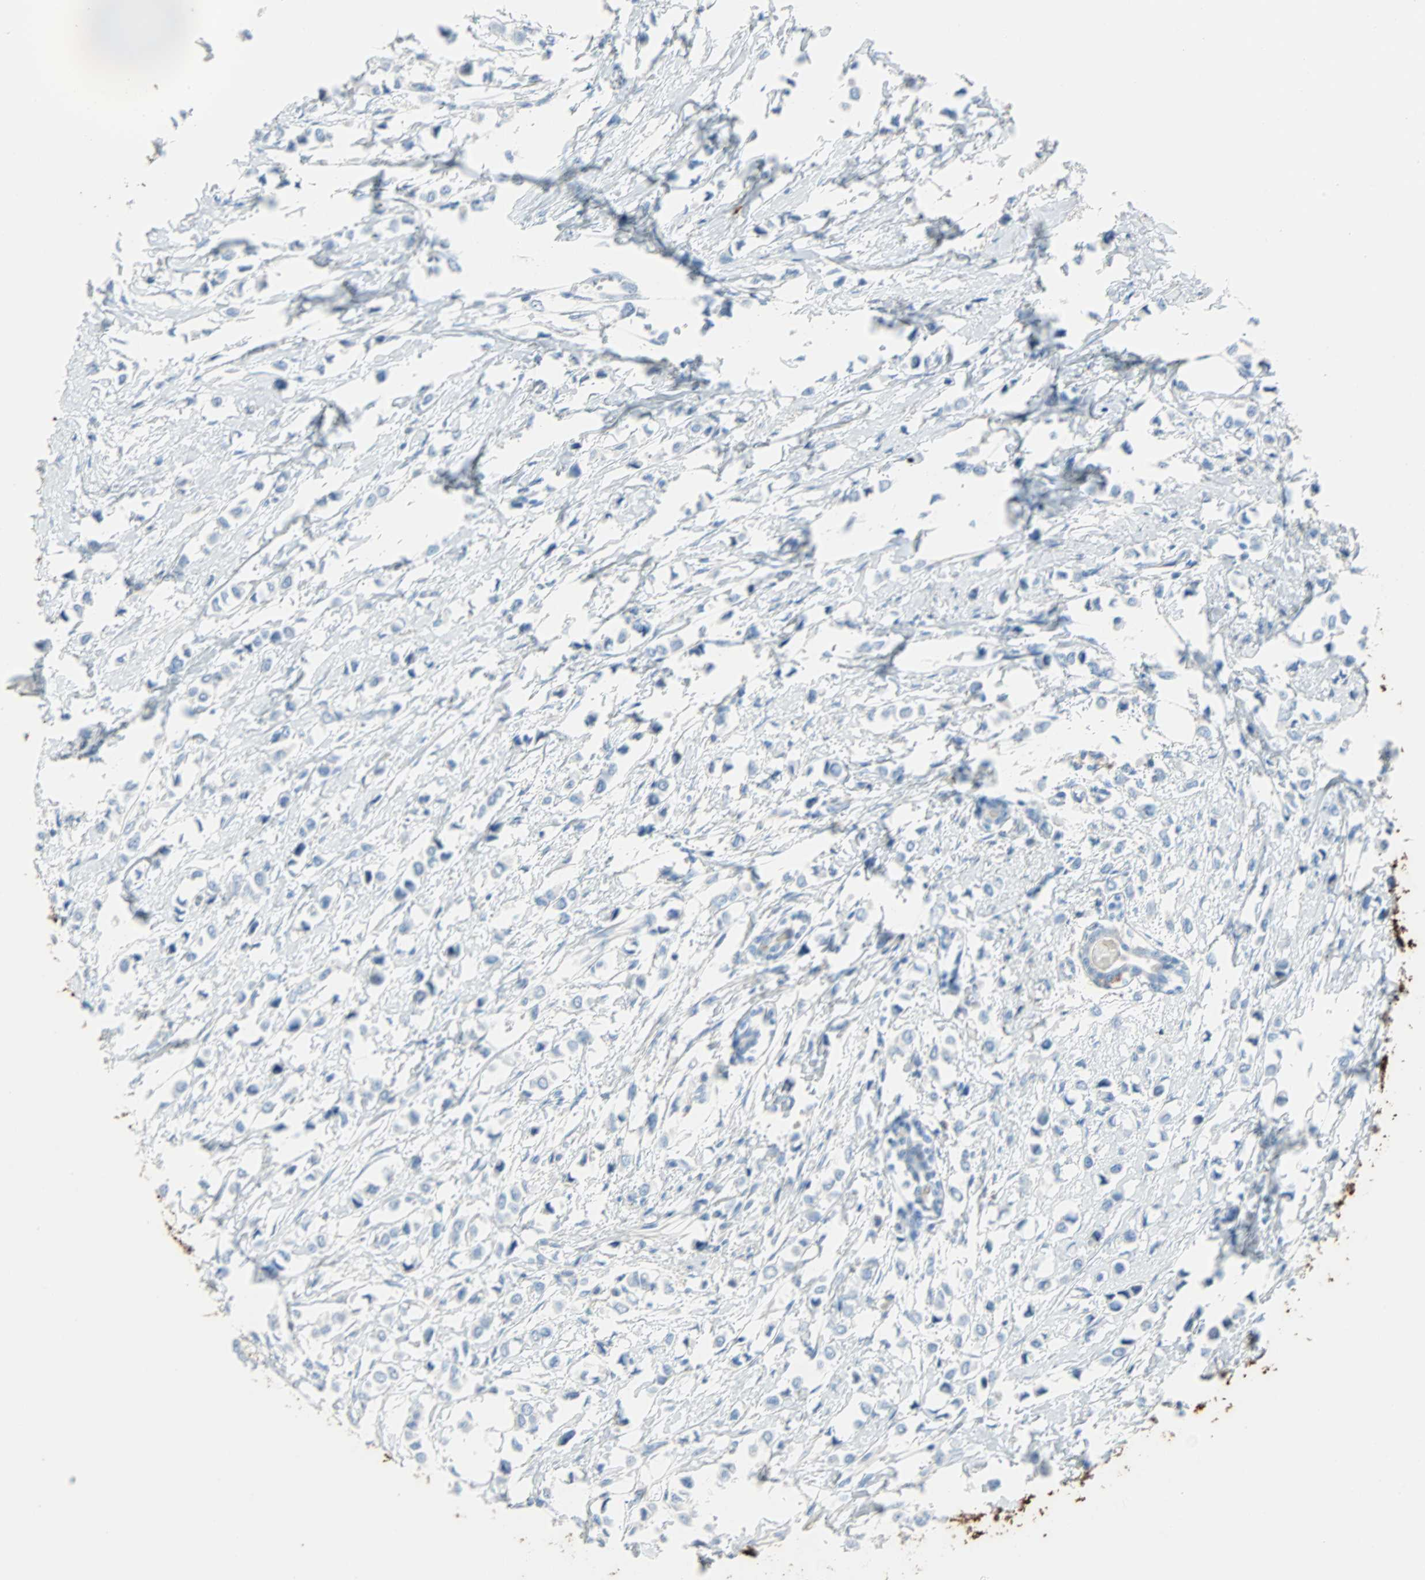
{"staining": {"intensity": "negative", "quantity": "none", "location": "none"}, "tissue": "breast cancer", "cell_type": "Tumor cells", "image_type": "cancer", "snomed": [{"axis": "morphology", "description": "Lobular carcinoma"}, {"axis": "topography", "description": "Breast"}], "caption": "Tumor cells show no significant protein positivity in lobular carcinoma (breast).", "gene": "CLEC4A", "patient": {"sex": "female", "age": 51}}